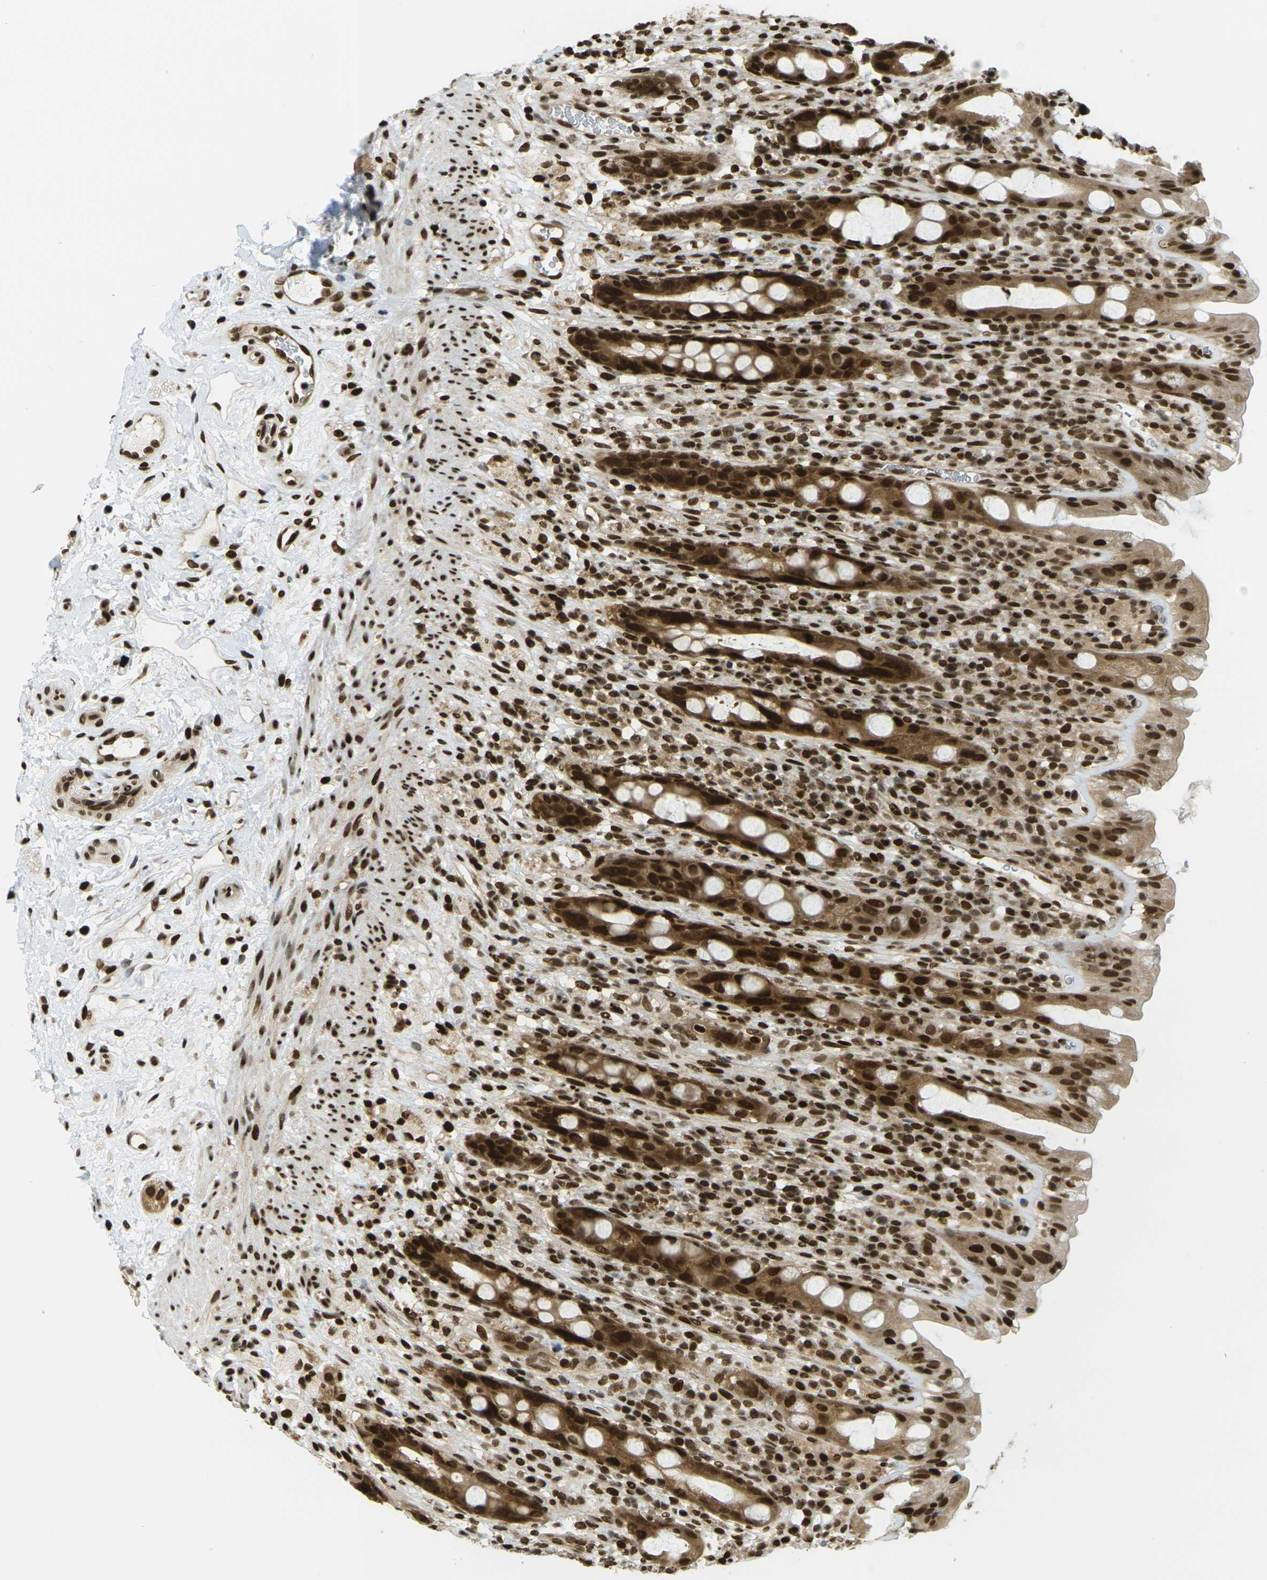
{"staining": {"intensity": "strong", "quantity": ">75%", "location": "cytoplasmic/membranous,nuclear"}, "tissue": "rectum", "cell_type": "Glandular cells", "image_type": "normal", "snomed": [{"axis": "morphology", "description": "Normal tissue, NOS"}, {"axis": "topography", "description": "Rectum"}], "caption": "Glandular cells exhibit high levels of strong cytoplasmic/membranous,nuclear expression in about >75% of cells in unremarkable rectum.", "gene": "RUVBL2", "patient": {"sex": "male", "age": 44}}